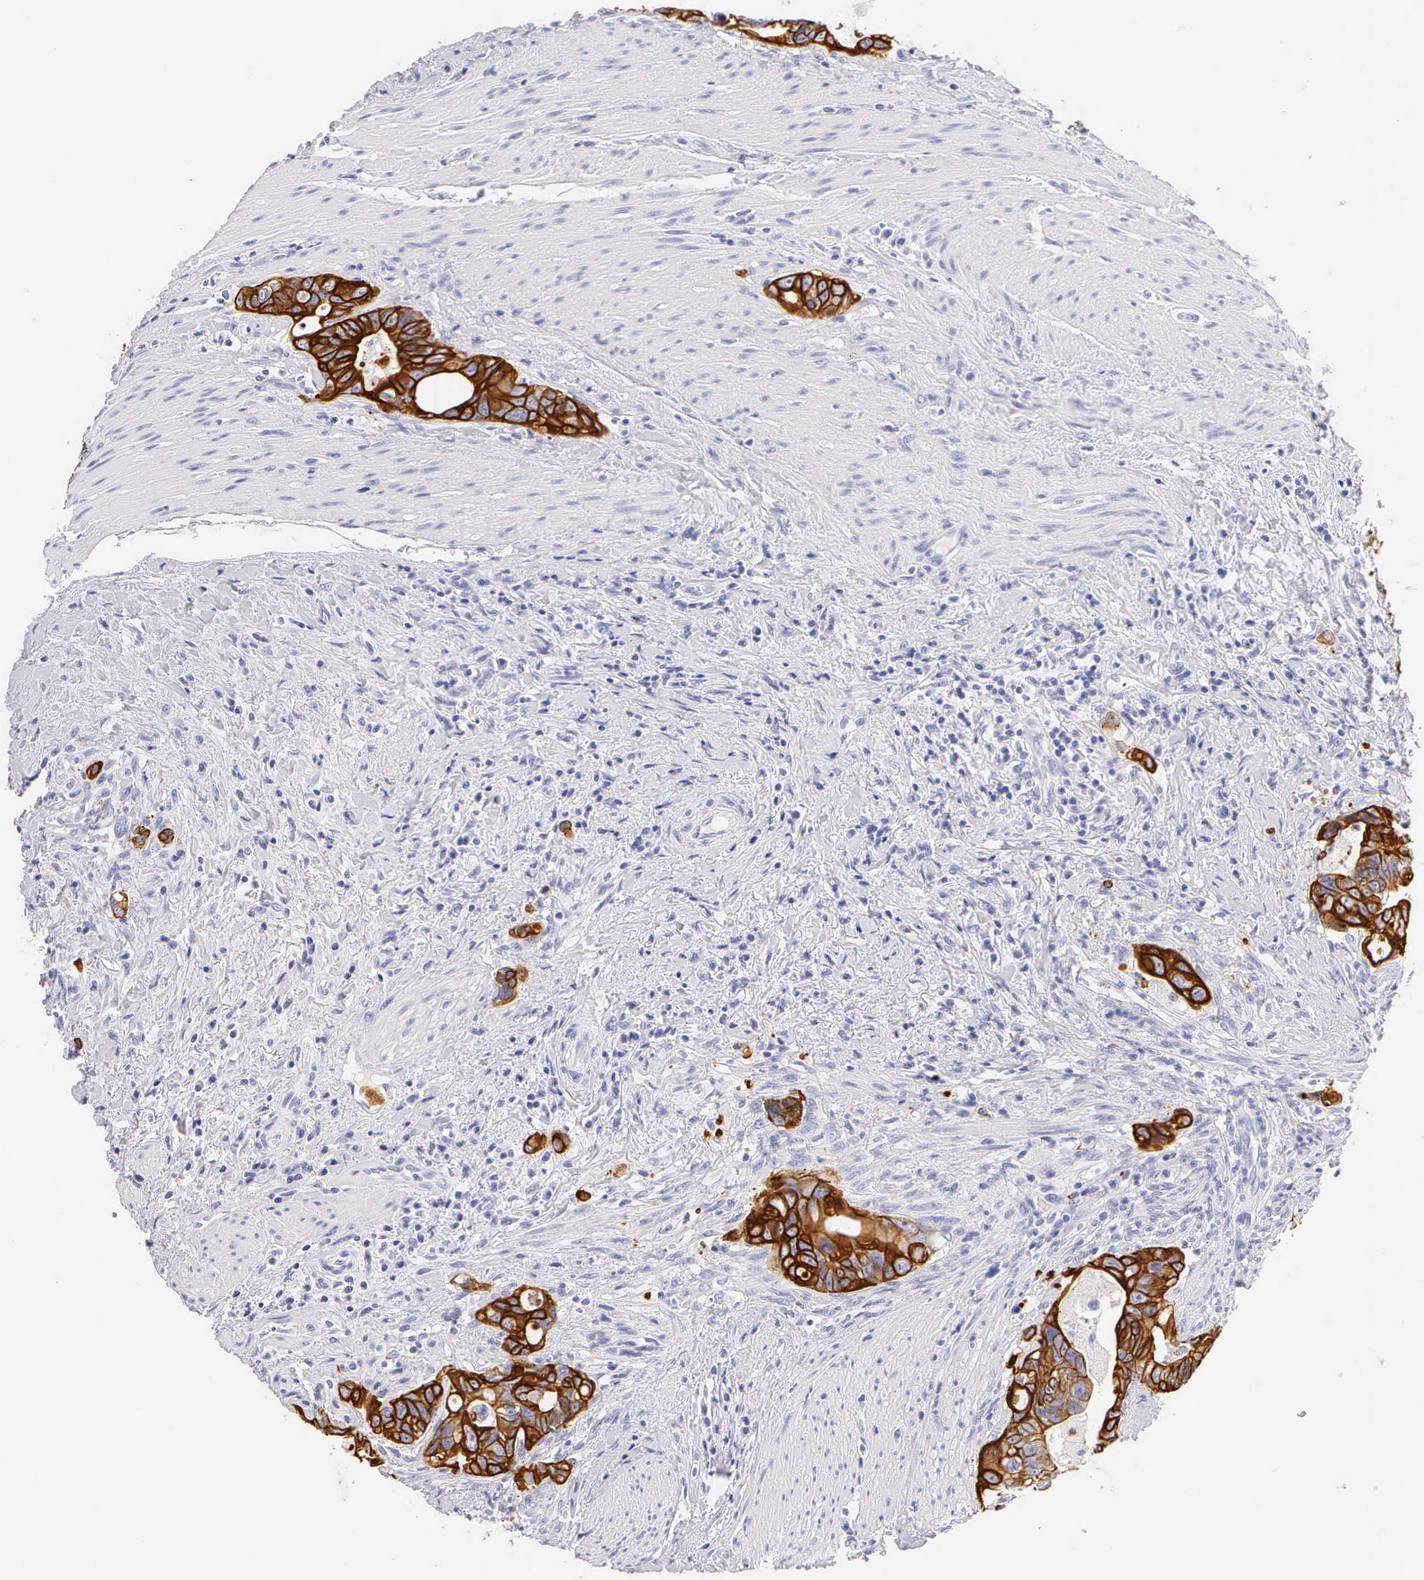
{"staining": {"intensity": "moderate", "quantity": ">75%", "location": "cytoplasmic/membranous"}, "tissue": "colorectal cancer", "cell_type": "Tumor cells", "image_type": "cancer", "snomed": [{"axis": "morphology", "description": "Adenocarcinoma, NOS"}, {"axis": "topography", "description": "Rectum"}], "caption": "Immunohistochemical staining of colorectal cancer (adenocarcinoma) reveals moderate cytoplasmic/membranous protein staining in approximately >75% of tumor cells.", "gene": "KRT17", "patient": {"sex": "female", "age": 57}}